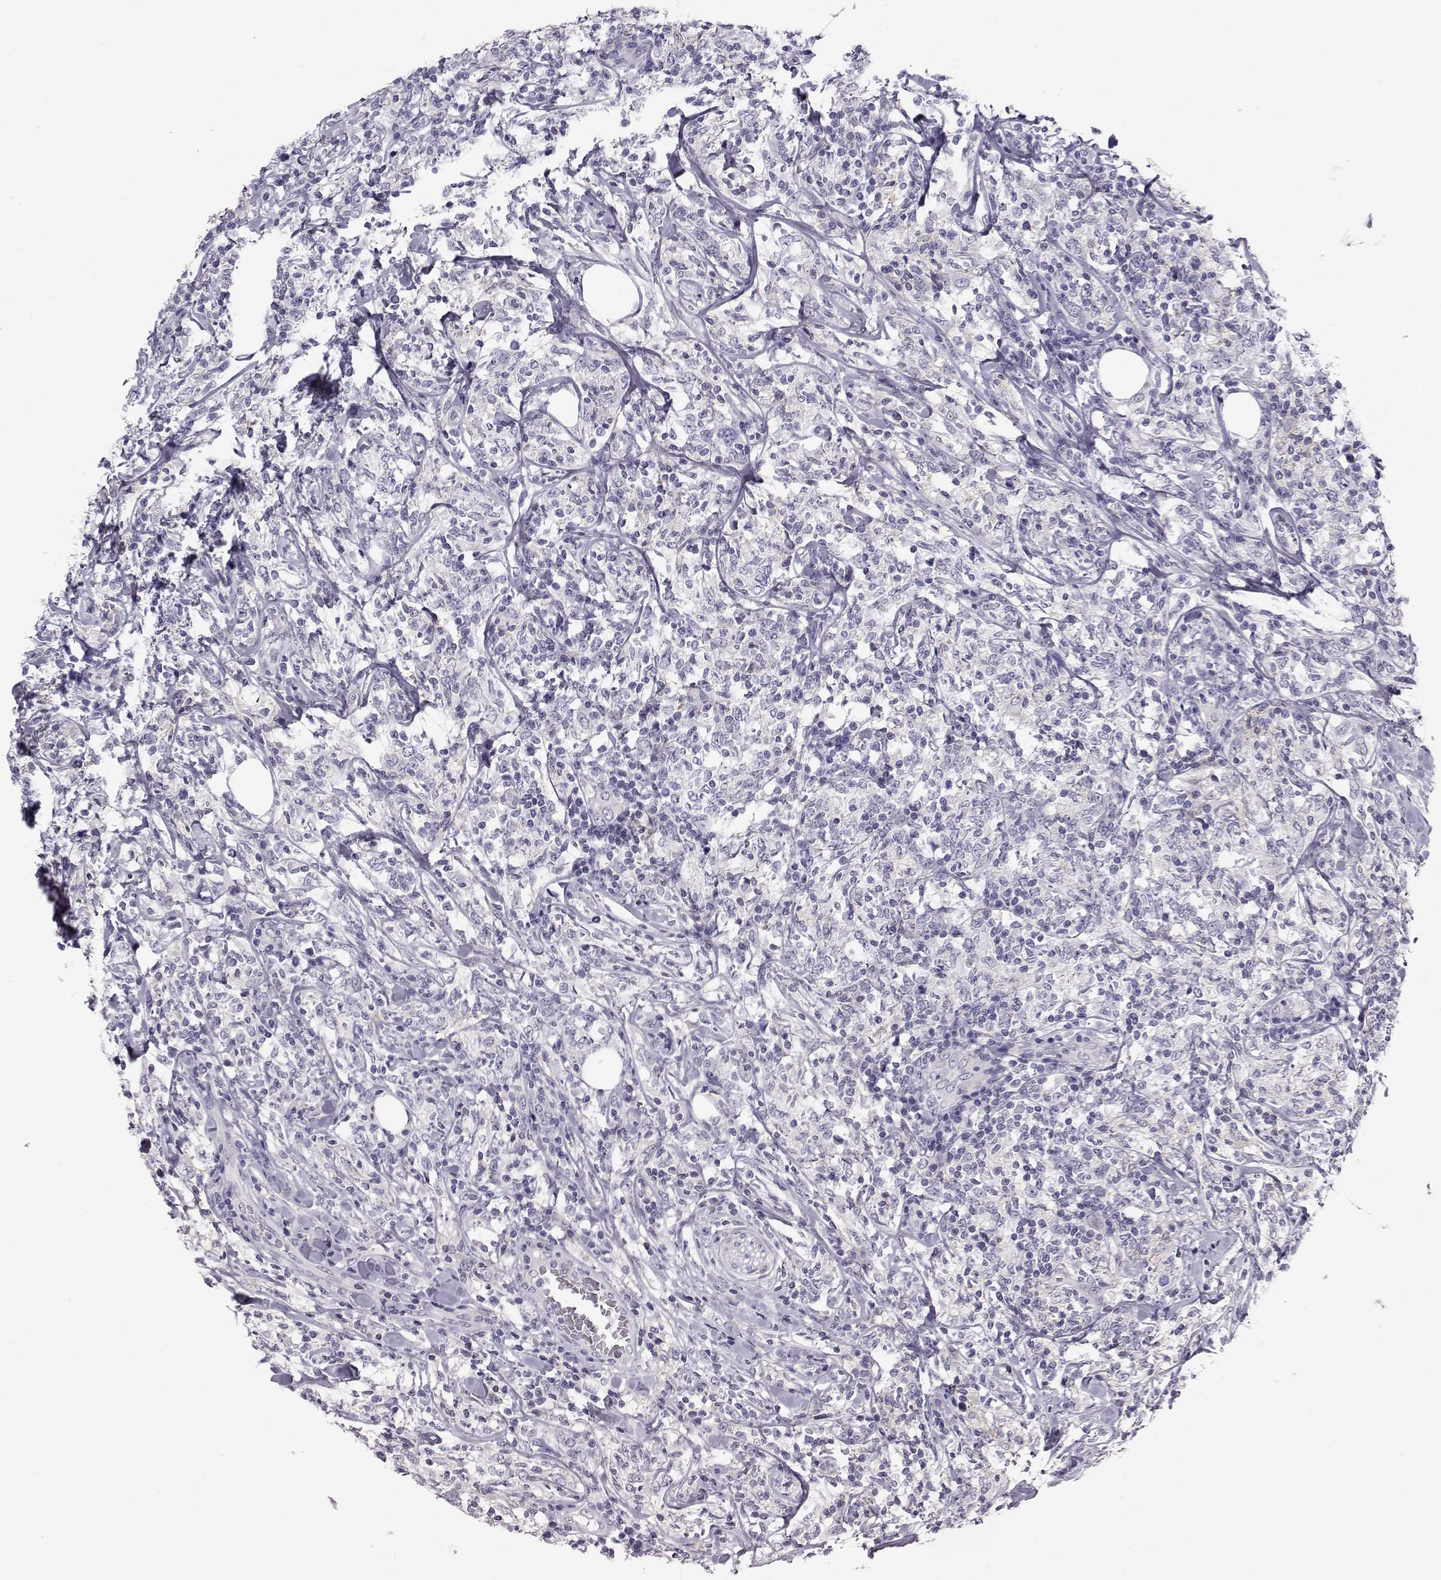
{"staining": {"intensity": "negative", "quantity": "none", "location": "none"}, "tissue": "lymphoma", "cell_type": "Tumor cells", "image_type": "cancer", "snomed": [{"axis": "morphology", "description": "Malignant lymphoma, non-Hodgkin's type, High grade"}, {"axis": "topography", "description": "Lymph node"}], "caption": "Immunohistochemical staining of lymphoma shows no significant expression in tumor cells. The staining was performed using DAB (3,3'-diaminobenzidine) to visualize the protein expression in brown, while the nuclei were stained in blue with hematoxylin (Magnification: 20x).", "gene": "SPDYE4", "patient": {"sex": "female", "age": 84}}